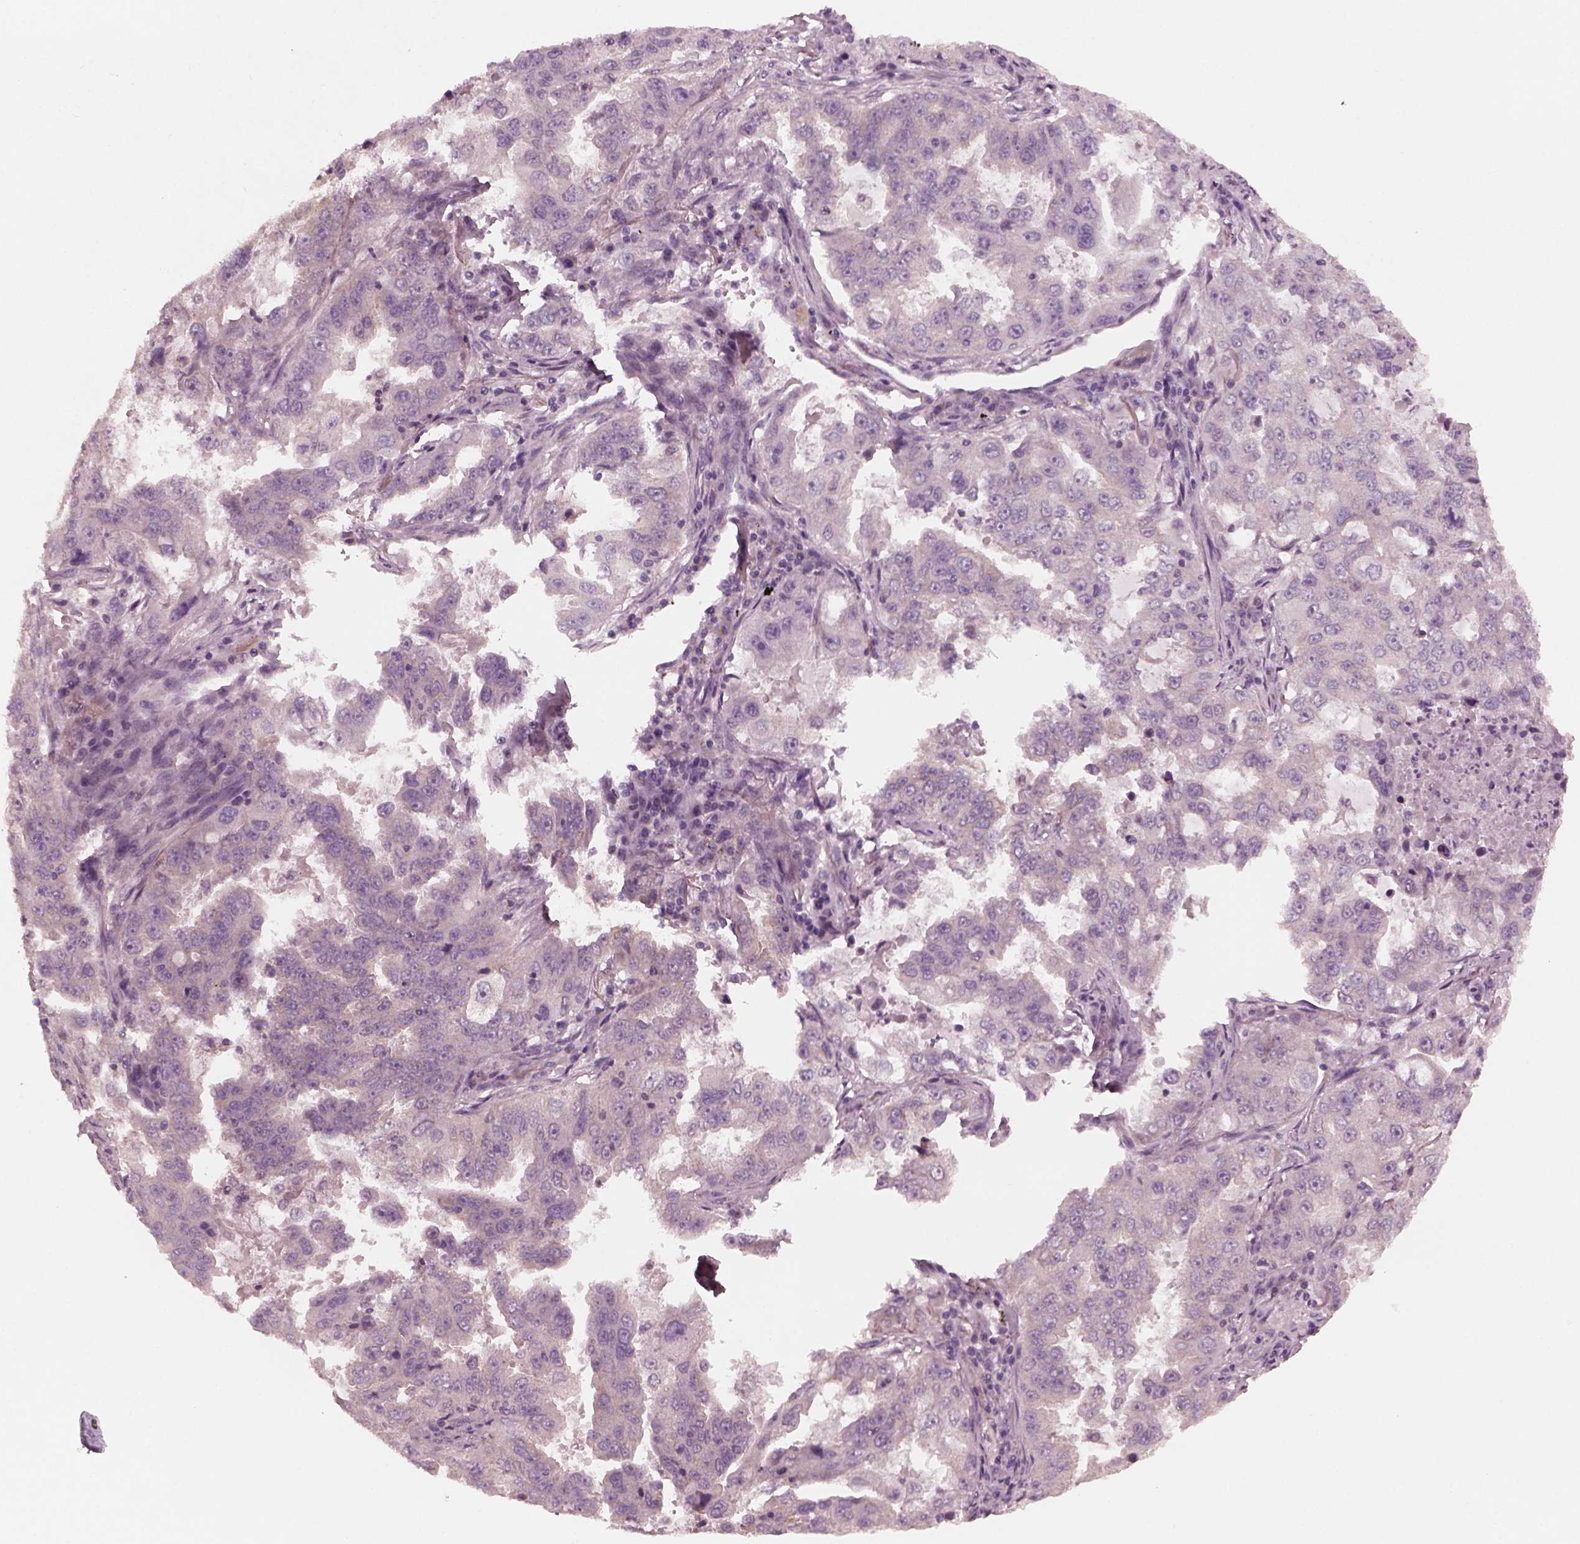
{"staining": {"intensity": "weak", "quantity": "<25%", "location": "cytoplasmic/membranous"}, "tissue": "lung cancer", "cell_type": "Tumor cells", "image_type": "cancer", "snomed": [{"axis": "morphology", "description": "Adenocarcinoma, NOS"}, {"axis": "topography", "description": "Lung"}], "caption": "High power microscopy image of an immunohistochemistry (IHC) micrograph of adenocarcinoma (lung), revealing no significant staining in tumor cells. Nuclei are stained in blue.", "gene": "TUBG1", "patient": {"sex": "female", "age": 61}}